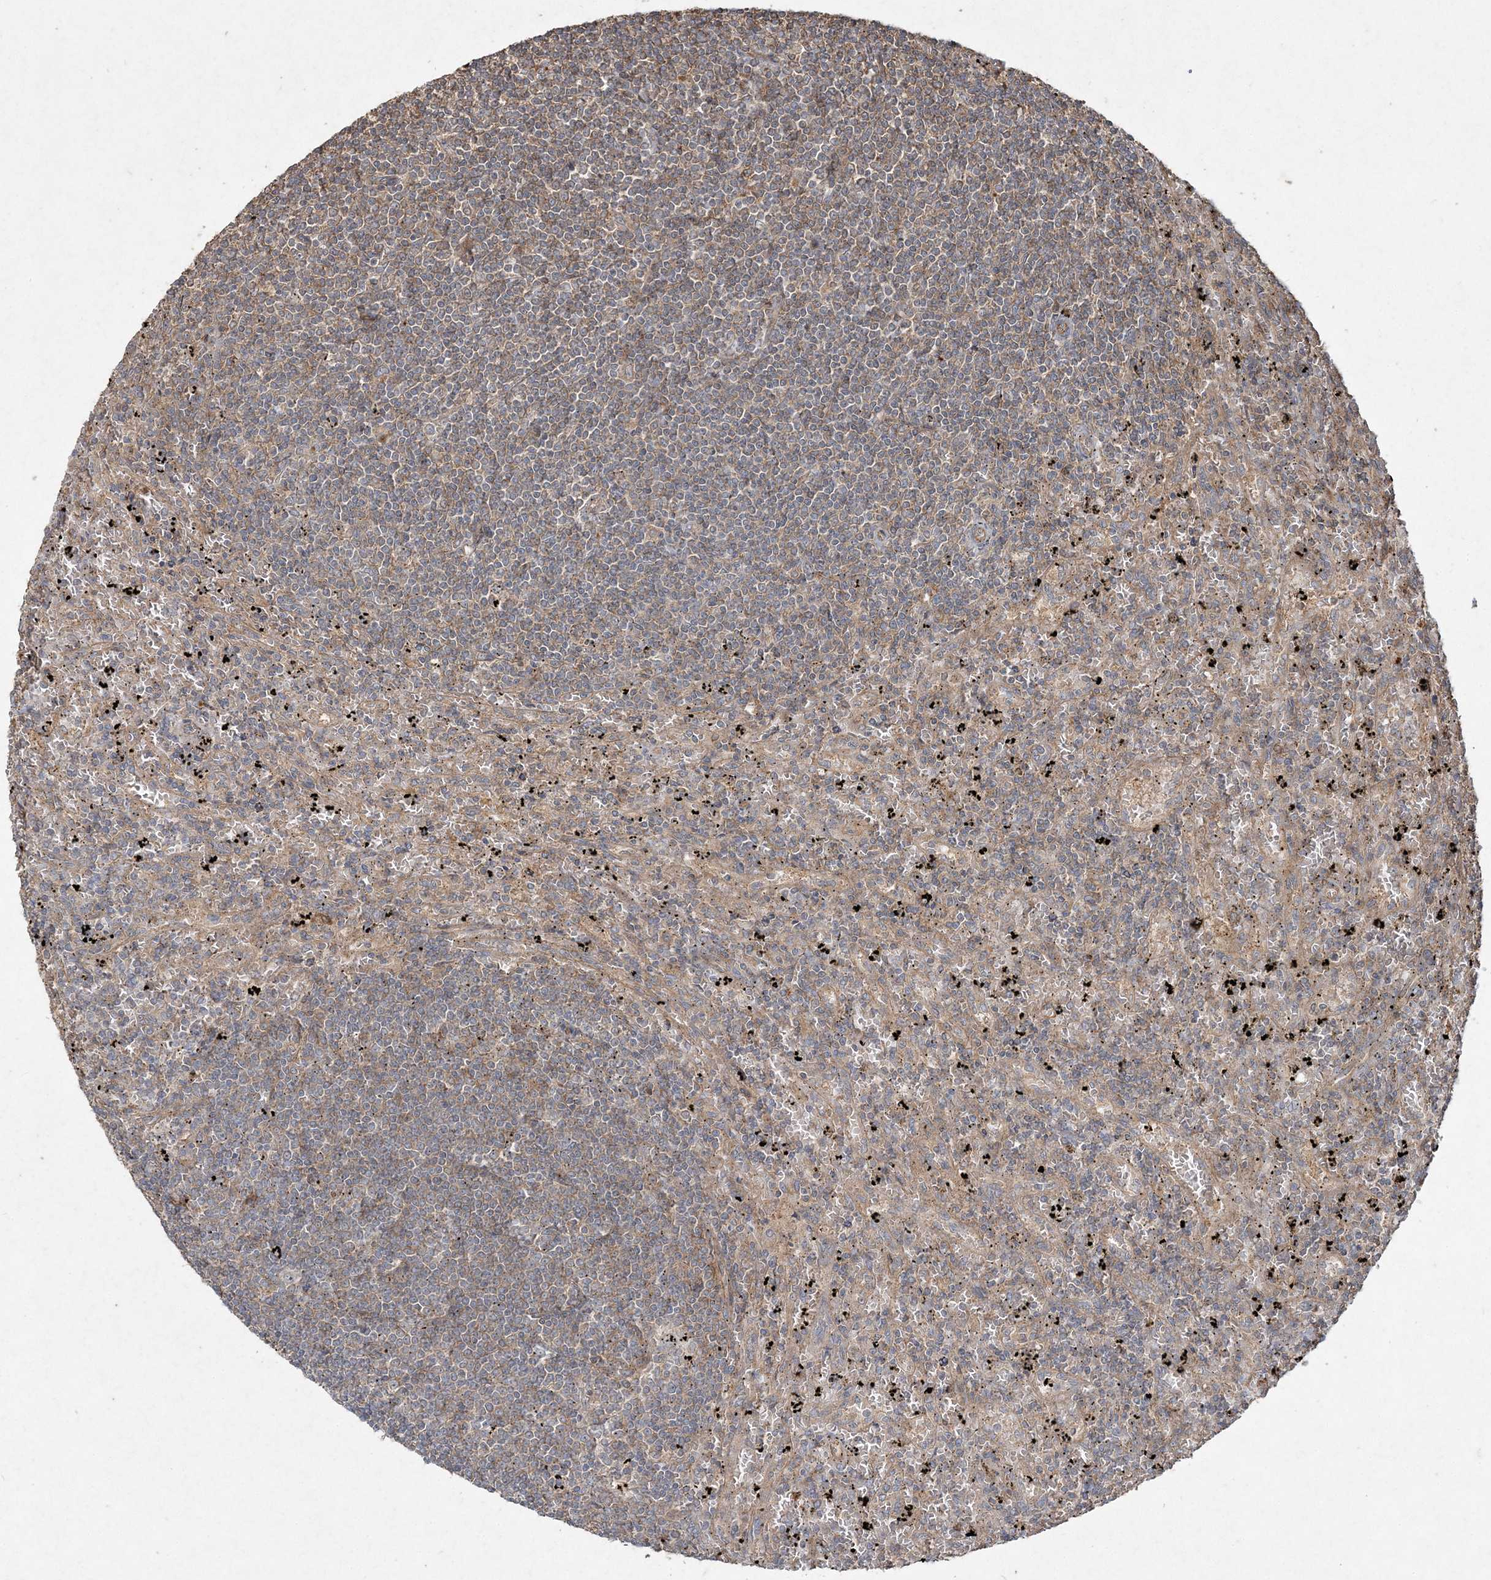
{"staining": {"intensity": "weak", "quantity": "25%-75%", "location": "cytoplasmic/membranous"}, "tissue": "lymphoma", "cell_type": "Tumor cells", "image_type": "cancer", "snomed": [{"axis": "morphology", "description": "Malignant lymphoma, non-Hodgkin's type, Low grade"}, {"axis": "topography", "description": "Spleen"}], "caption": "Protein staining displays weak cytoplasmic/membranous staining in about 25%-75% of tumor cells in lymphoma. Ihc stains the protein in brown and the nuclei are stained blue.", "gene": "SPRY1", "patient": {"sex": "male", "age": 76}}